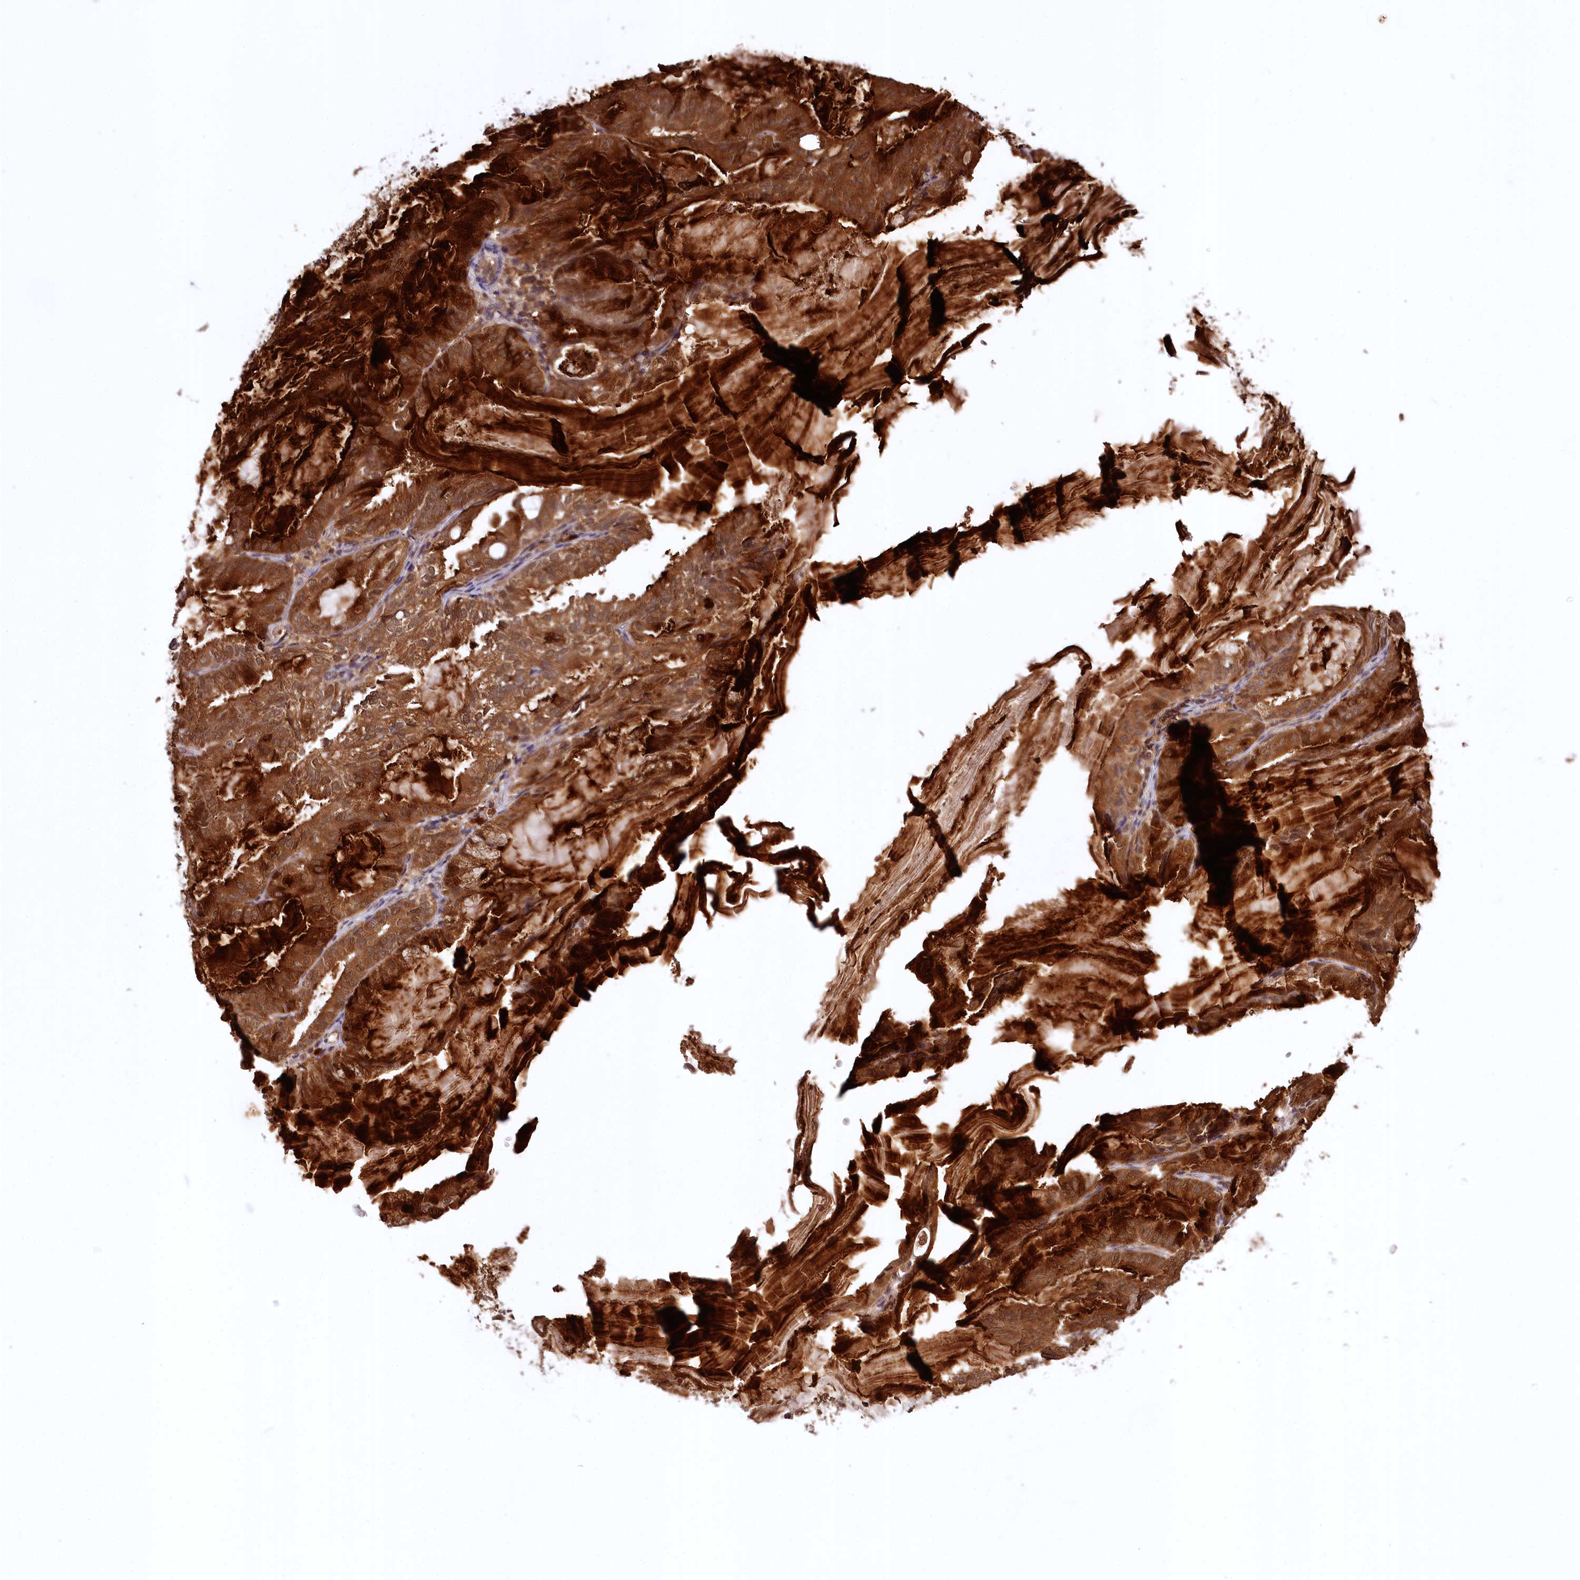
{"staining": {"intensity": "moderate", "quantity": ">75%", "location": "cytoplasmic/membranous"}, "tissue": "endometrial cancer", "cell_type": "Tumor cells", "image_type": "cancer", "snomed": [{"axis": "morphology", "description": "Adenocarcinoma, NOS"}, {"axis": "topography", "description": "Endometrium"}], "caption": "Moderate cytoplasmic/membranous protein staining is appreciated in approximately >75% of tumor cells in endometrial cancer.", "gene": "TTC12", "patient": {"sex": "female", "age": 86}}